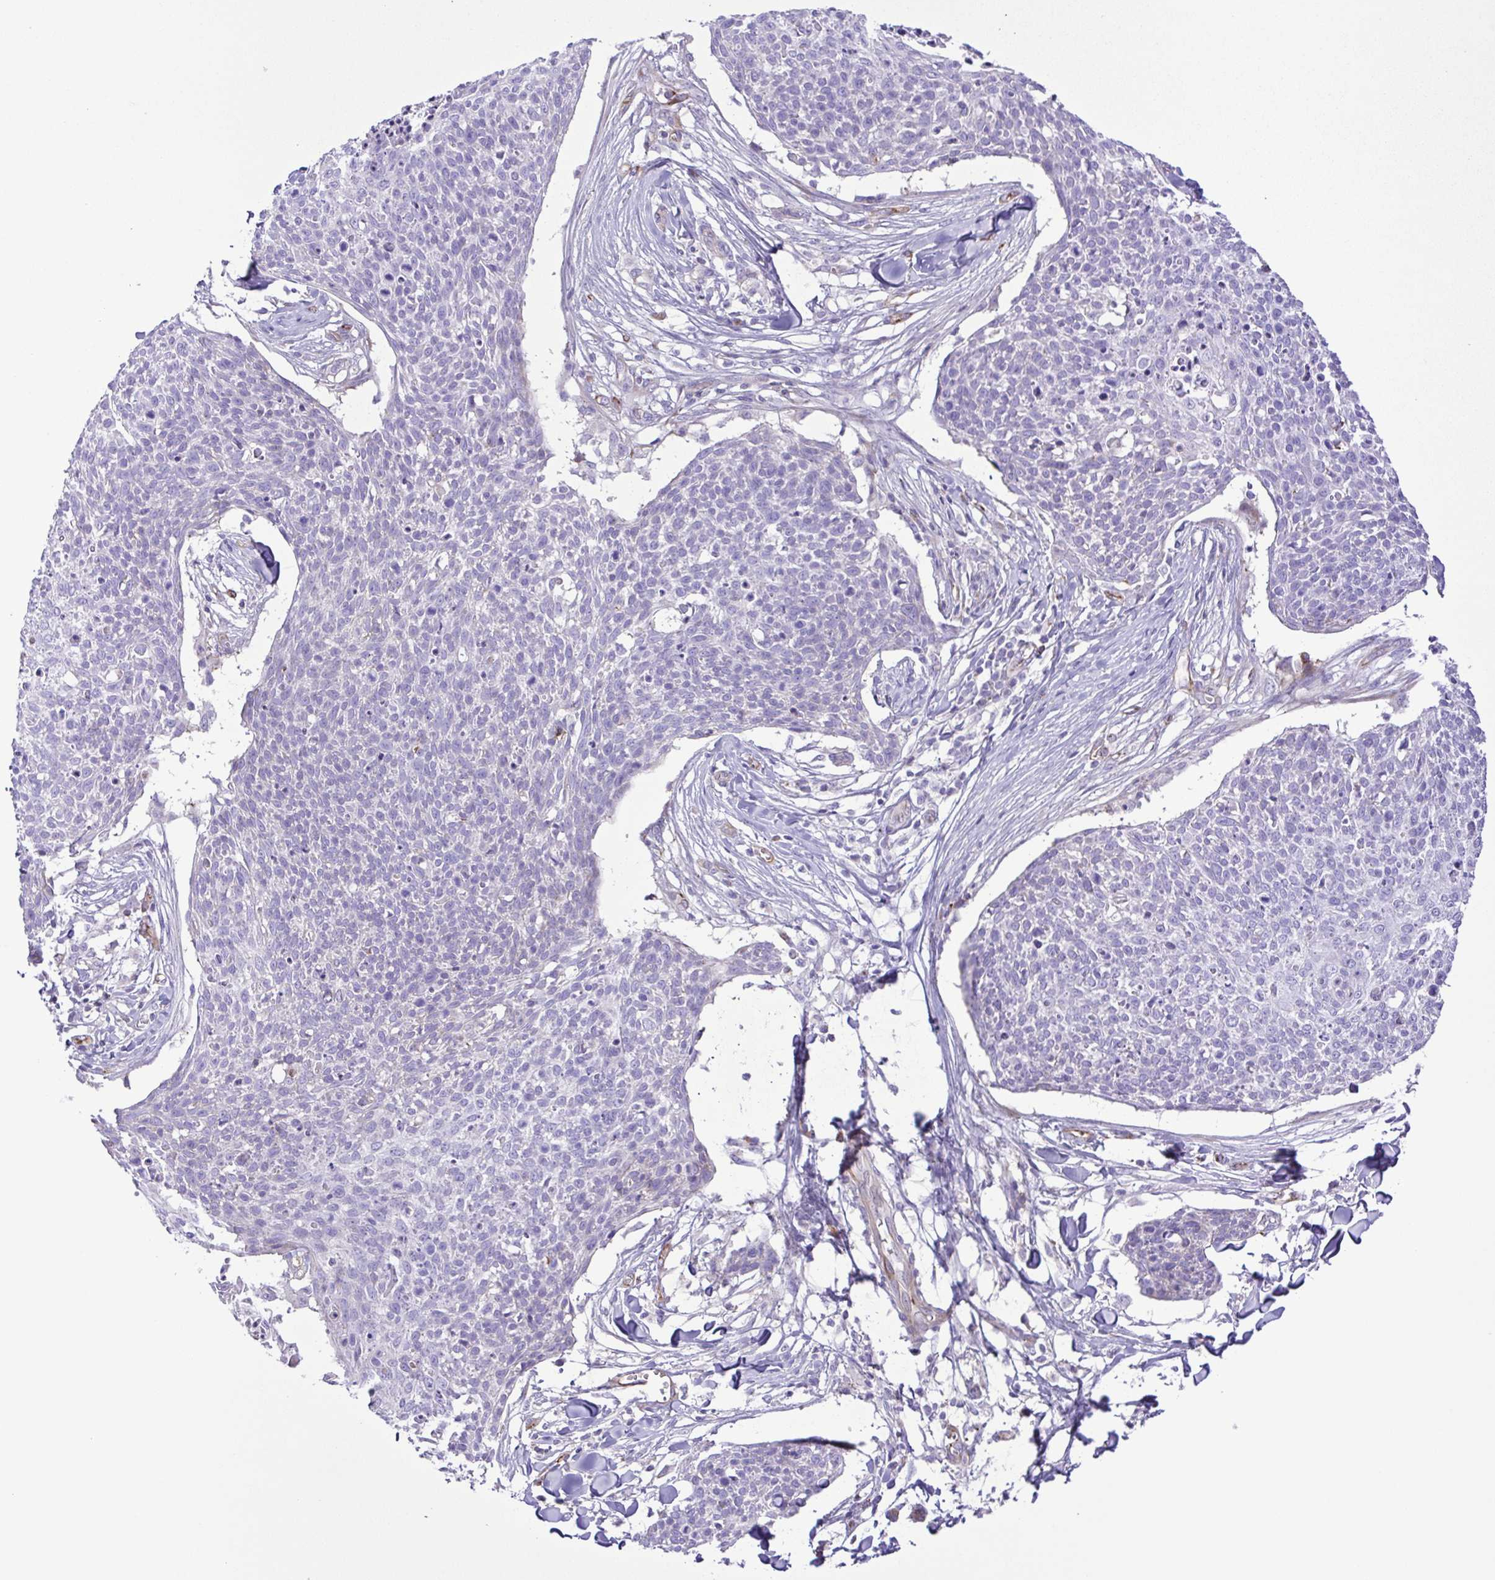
{"staining": {"intensity": "negative", "quantity": "none", "location": "none"}, "tissue": "skin cancer", "cell_type": "Tumor cells", "image_type": "cancer", "snomed": [{"axis": "morphology", "description": "Squamous cell carcinoma, NOS"}, {"axis": "topography", "description": "Skin"}, {"axis": "topography", "description": "Vulva"}], "caption": "High power microscopy image of an IHC image of skin cancer, revealing no significant positivity in tumor cells.", "gene": "FLT1", "patient": {"sex": "female", "age": 75}}